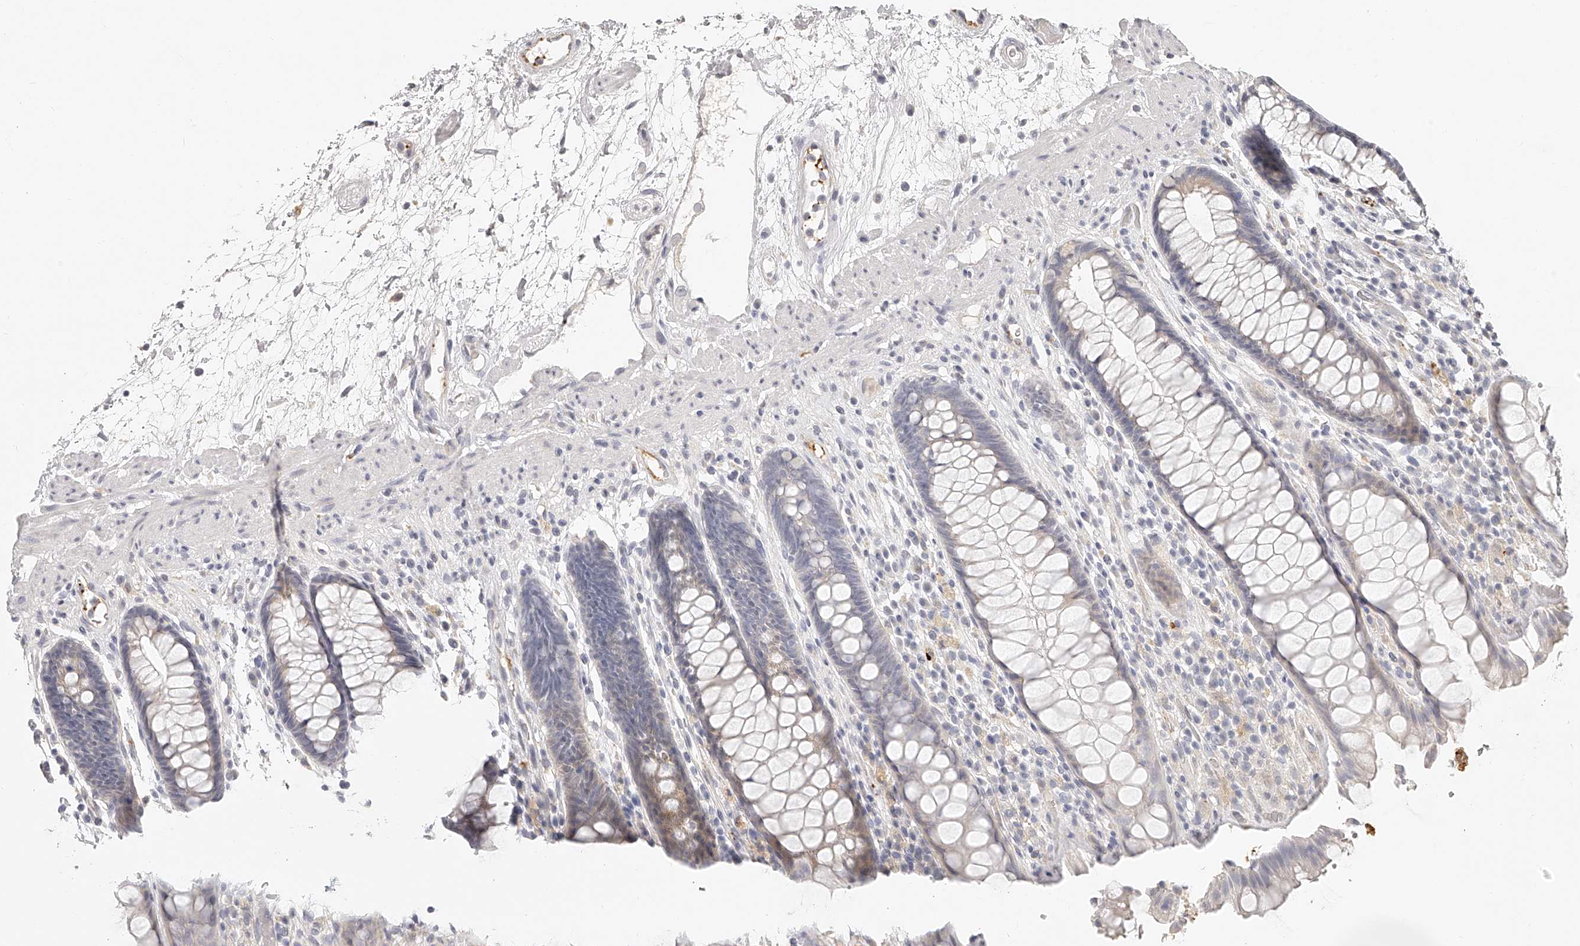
{"staining": {"intensity": "weak", "quantity": "<25%", "location": "cytoplasmic/membranous"}, "tissue": "rectum", "cell_type": "Glandular cells", "image_type": "normal", "snomed": [{"axis": "morphology", "description": "Normal tissue, NOS"}, {"axis": "topography", "description": "Rectum"}], "caption": "The photomicrograph displays no staining of glandular cells in unremarkable rectum. Brightfield microscopy of immunohistochemistry stained with DAB (brown) and hematoxylin (blue), captured at high magnification.", "gene": "ITGB3", "patient": {"sex": "male", "age": 64}}